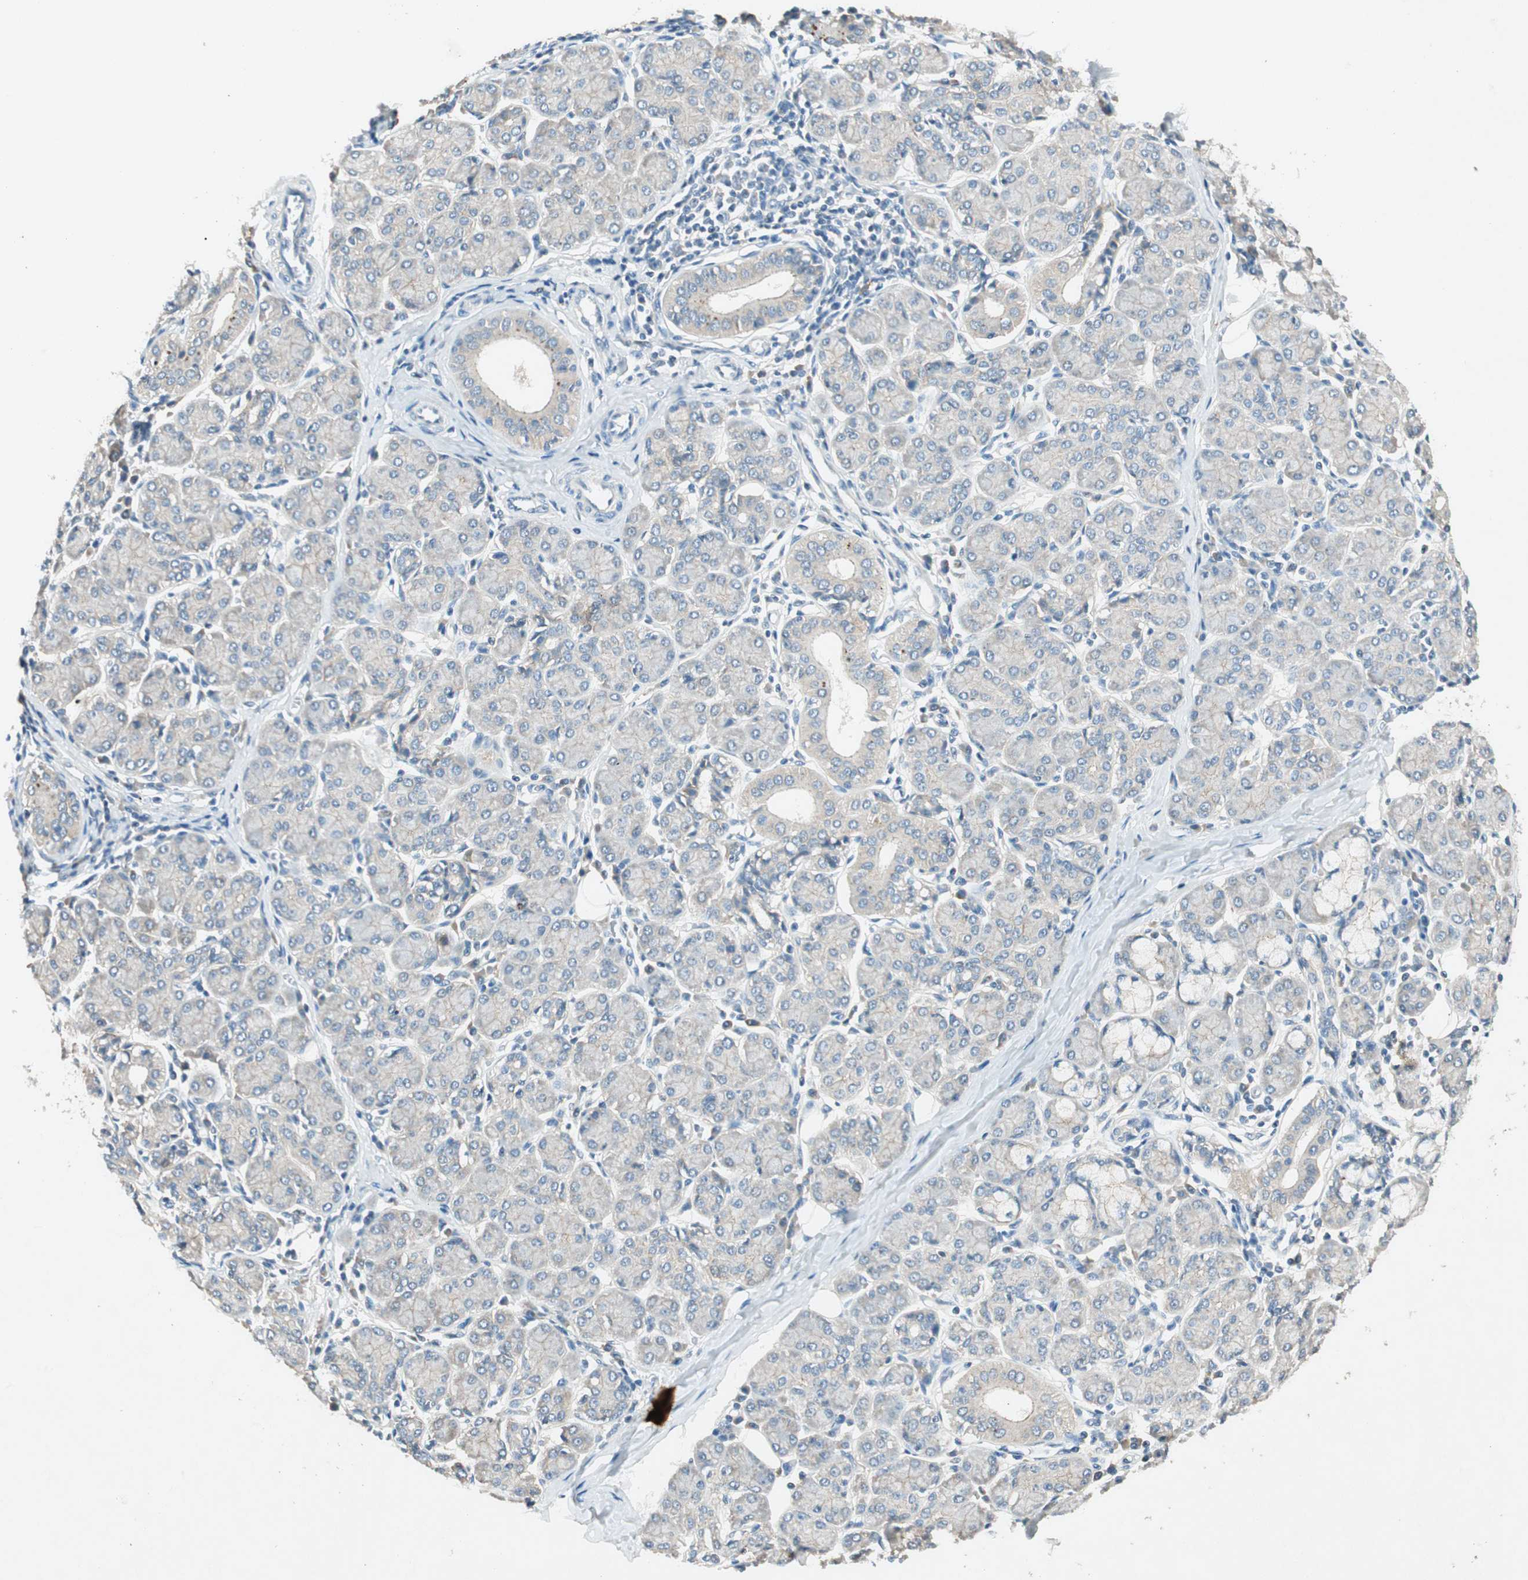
{"staining": {"intensity": "weak", "quantity": "<25%", "location": "cytoplasmic/membranous"}, "tissue": "salivary gland", "cell_type": "Glandular cells", "image_type": "normal", "snomed": [{"axis": "morphology", "description": "Normal tissue, NOS"}, {"axis": "morphology", "description": "Inflammation, NOS"}, {"axis": "topography", "description": "Lymph node"}, {"axis": "topography", "description": "Salivary gland"}], "caption": "Salivary gland stained for a protein using immunohistochemistry shows no staining glandular cells.", "gene": "NKAIN1", "patient": {"sex": "male", "age": 3}}